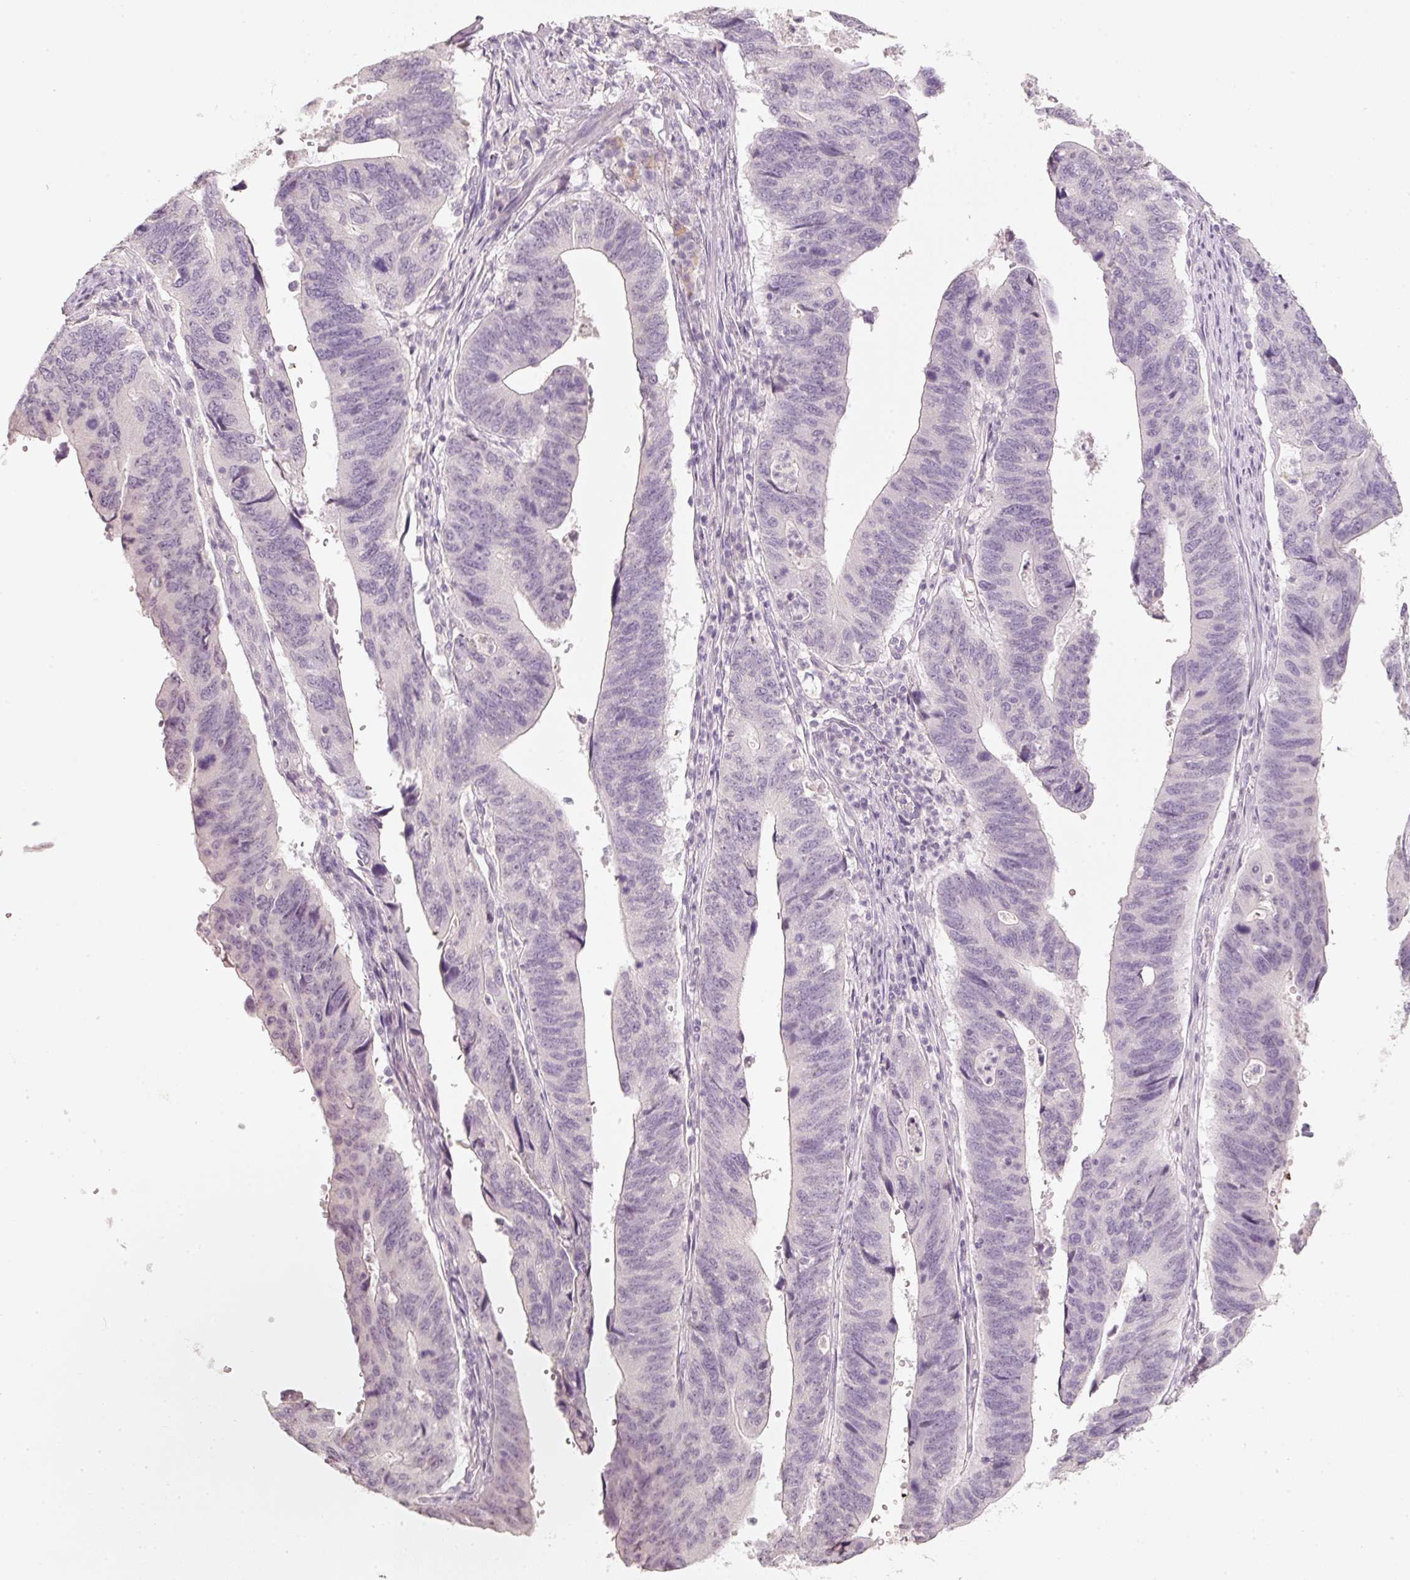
{"staining": {"intensity": "negative", "quantity": "none", "location": "none"}, "tissue": "stomach cancer", "cell_type": "Tumor cells", "image_type": "cancer", "snomed": [{"axis": "morphology", "description": "Adenocarcinoma, NOS"}, {"axis": "topography", "description": "Stomach"}], "caption": "Image shows no protein positivity in tumor cells of stomach adenocarcinoma tissue.", "gene": "STEAP1", "patient": {"sex": "male", "age": 59}}